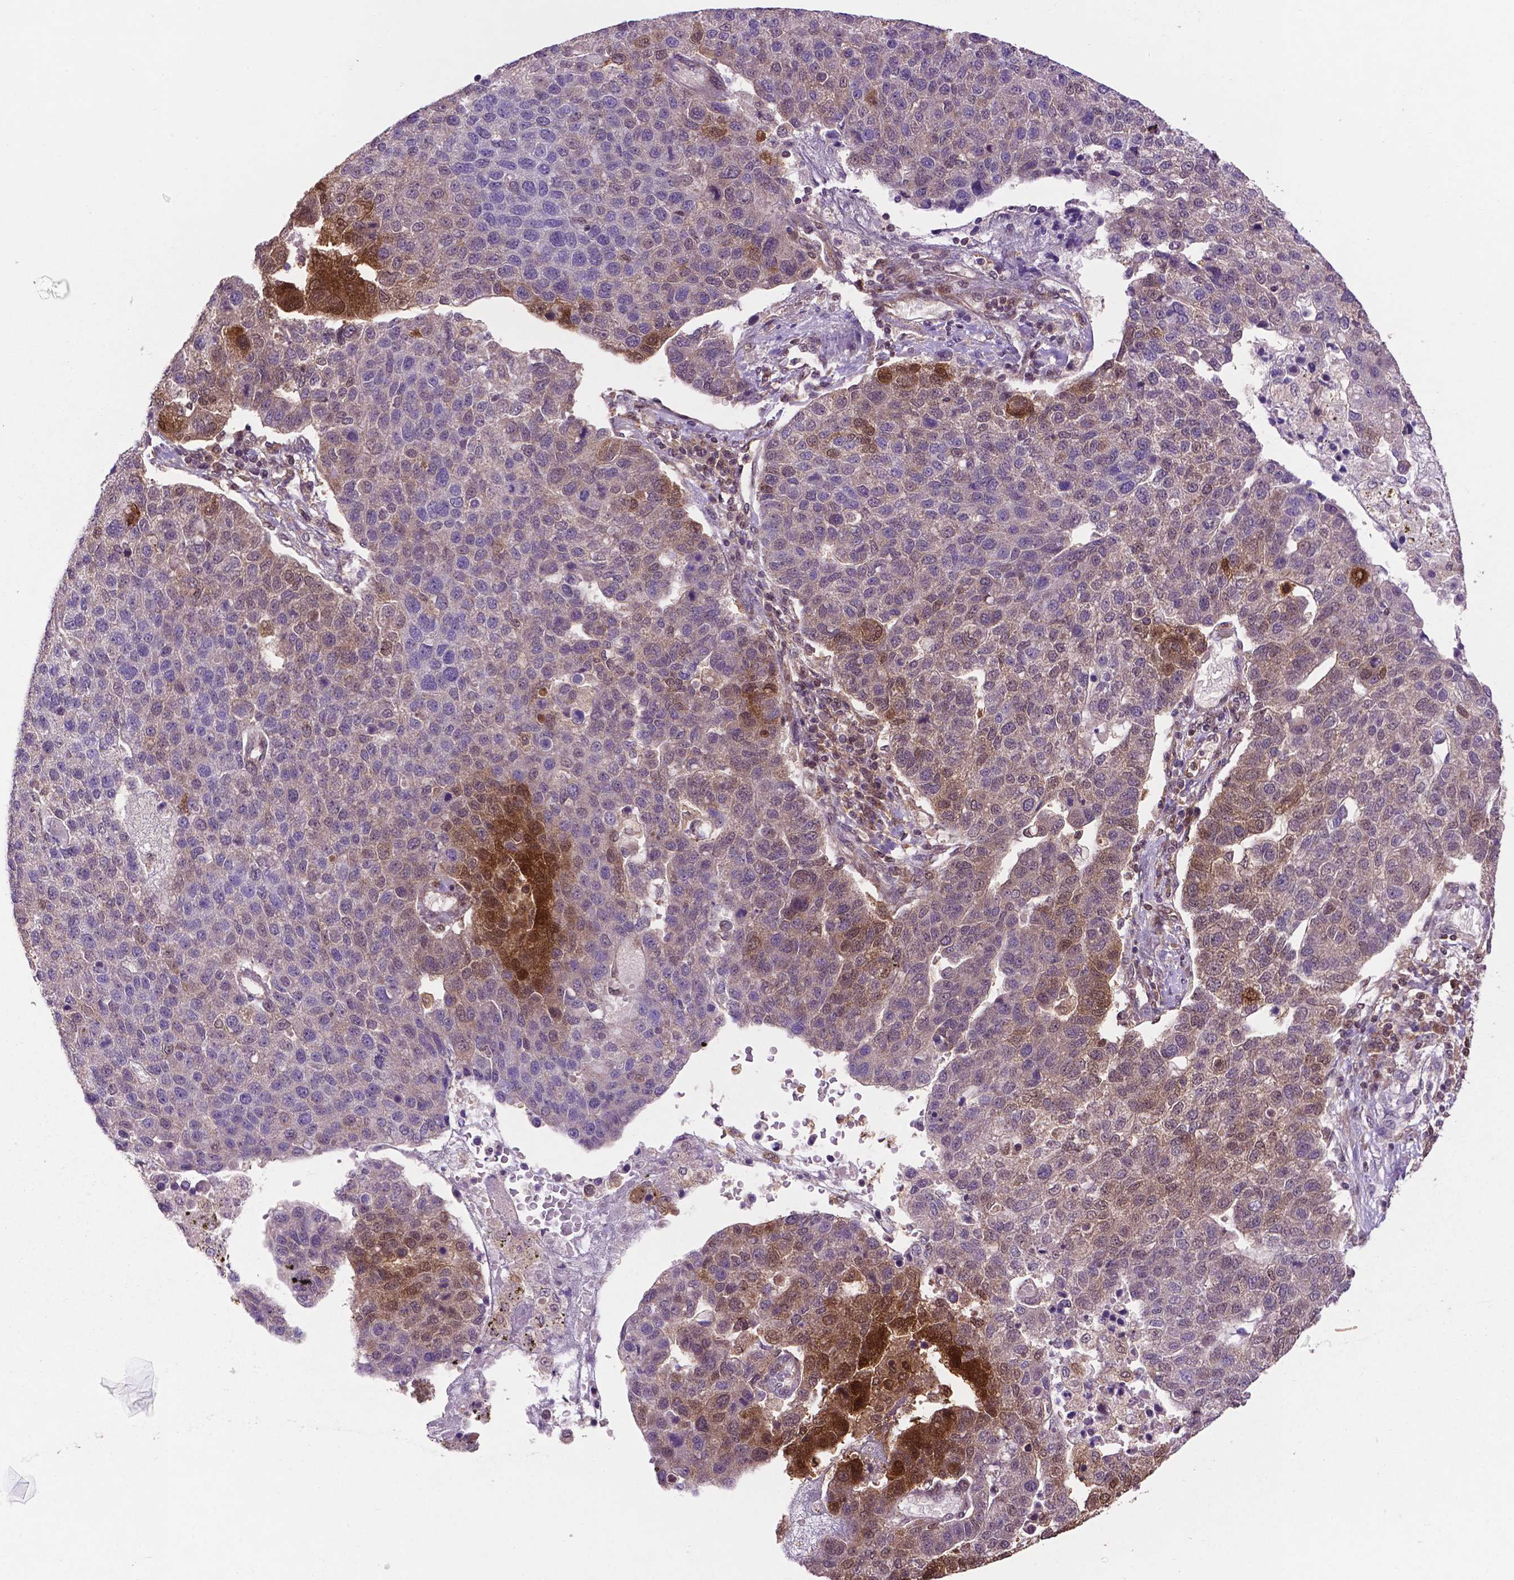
{"staining": {"intensity": "moderate", "quantity": "<25%", "location": "cytoplasmic/membranous,nuclear"}, "tissue": "pancreatic cancer", "cell_type": "Tumor cells", "image_type": "cancer", "snomed": [{"axis": "morphology", "description": "Adenocarcinoma, NOS"}, {"axis": "topography", "description": "Pancreas"}], "caption": "Brown immunohistochemical staining in human adenocarcinoma (pancreatic) exhibits moderate cytoplasmic/membranous and nuclear positivity in about <25% of tumor cells.", "gene": "UBE2L6", "patient": {"sex": "female", "age": 61}}